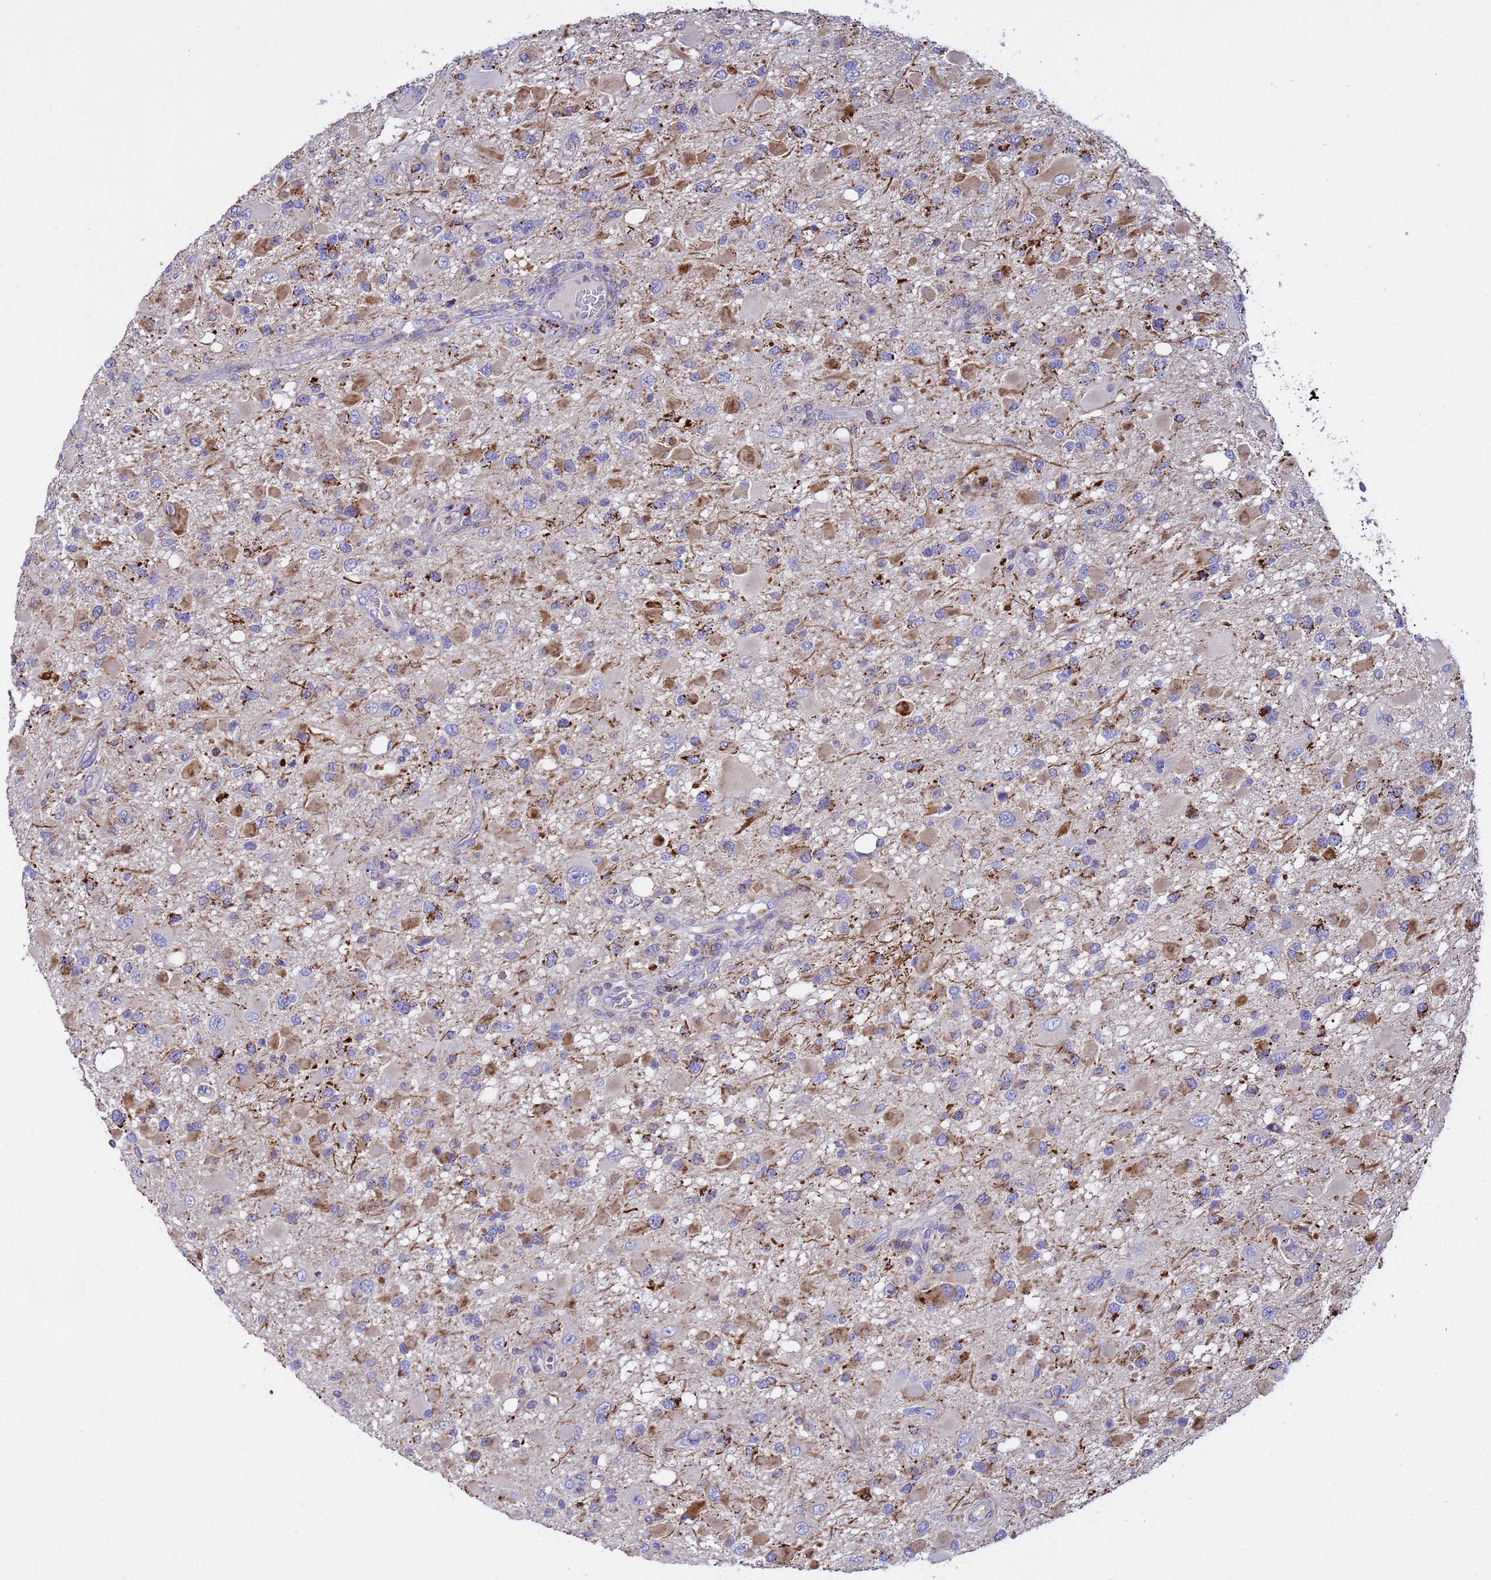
{"staining": {"intensity": "moderate", "quantity": "25%-75%", "location": "cytoplasmic/membranous"}, "tissue": "glioma", "cell_type": "Tumor cells", "image_type": "cancer", "snomed": [{"axis": "morphology", "description": "Glioma, malignant, High grade"}, {"axis": "topography", "description": "Brain"}], "caption": "Tumor cells demonstrate moderate cytoplasmic/membranous expression in approximately 25%-75% of cells in glioma.", "gene": "TUBGCP3", "patient": {"sex": "male", "age": 53}}